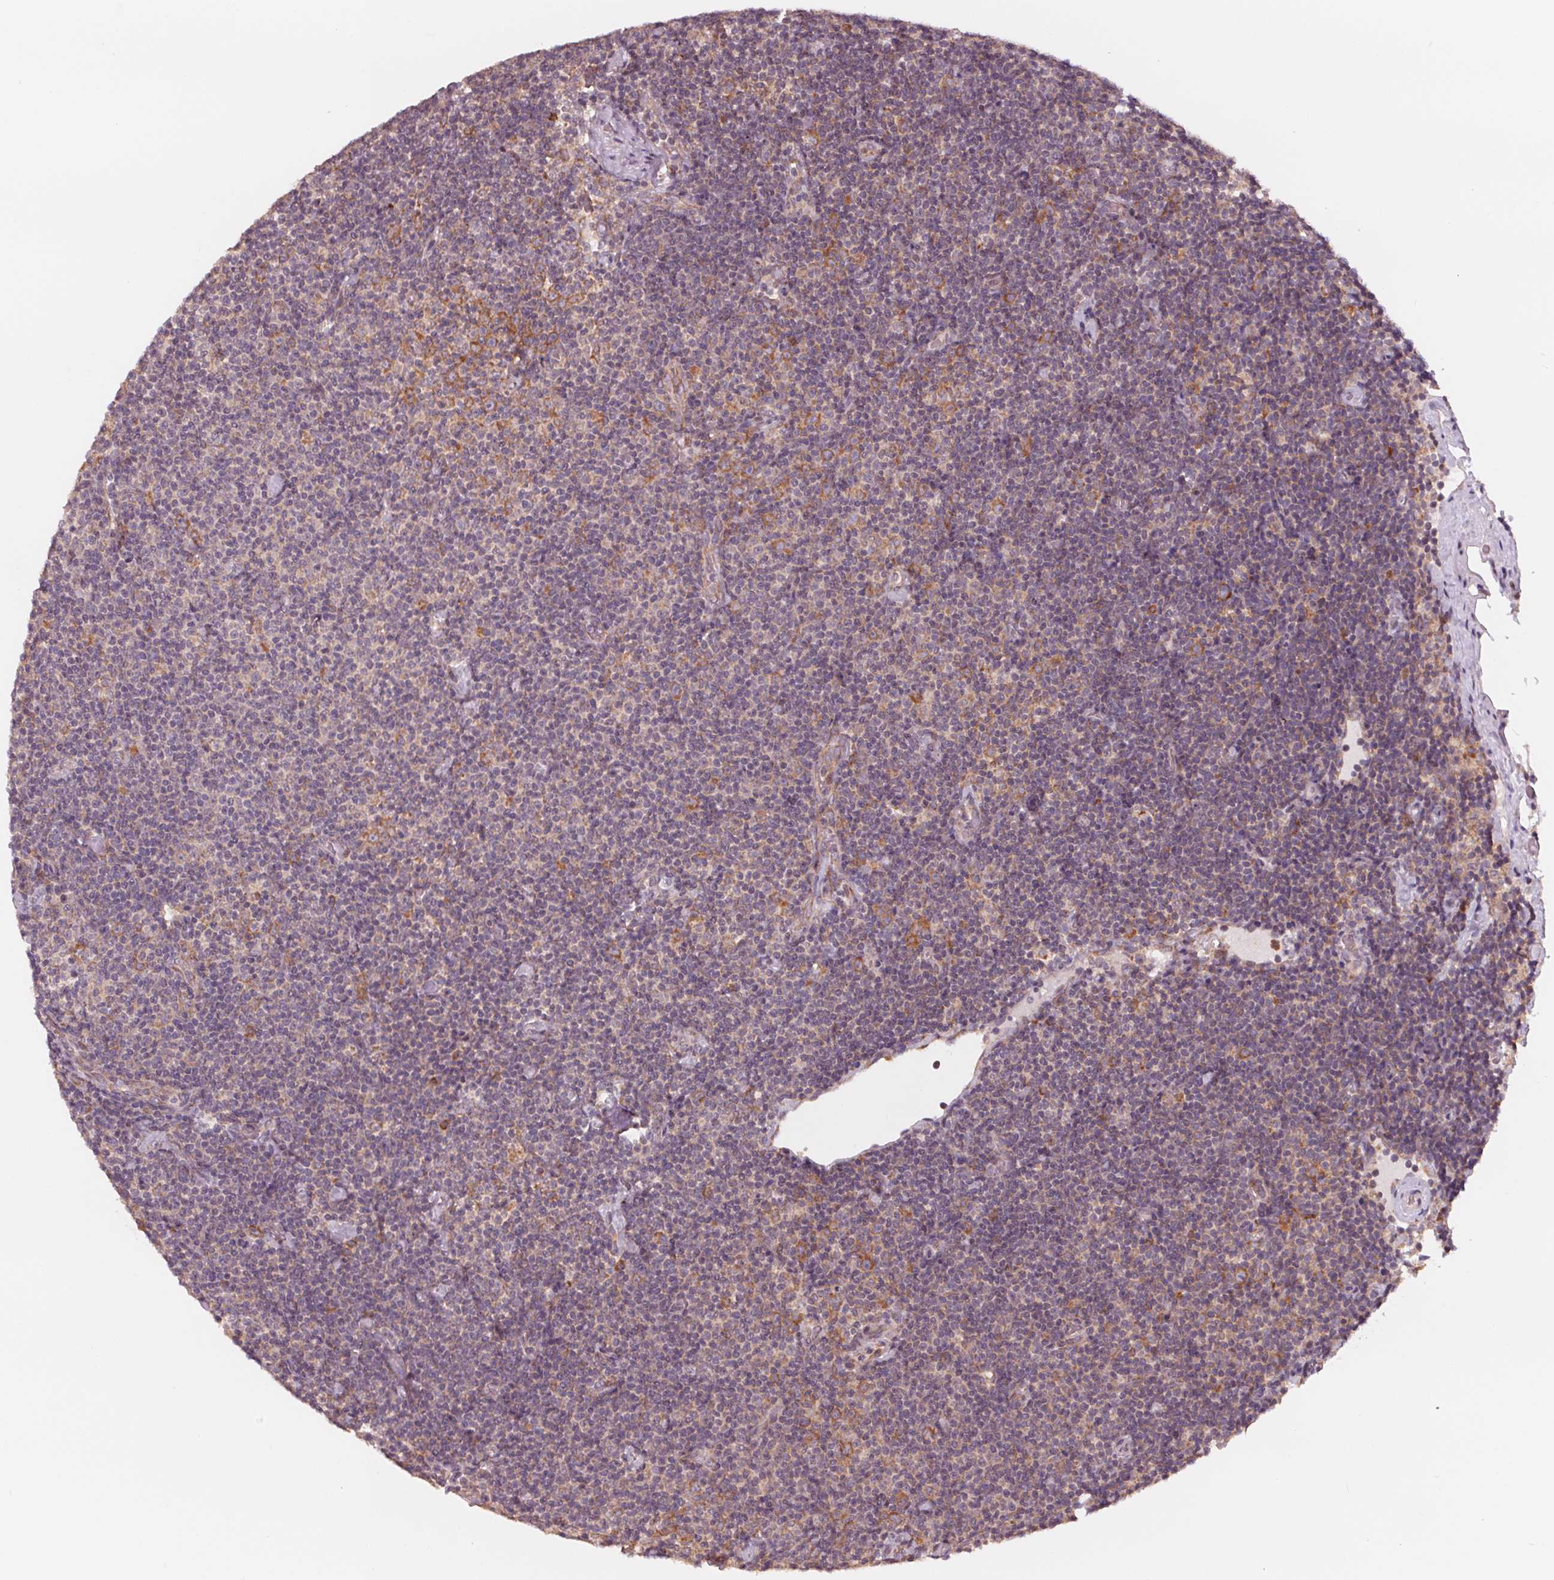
{"staining": {"intensity": "negative", "quantity": "none", "location": "none"}, "tissue": "lymphoma", "cell_type": "Tumor cells", "image_type": "cancer", "snomed": [{"axis": "morphology", "description": "Malignant lymphoma, non-Hodgkin's type, Low grade"}, {"axis": "topography", "description": "Lymph node"}], "caption": "Tumor cells show no significant protein expression in low-grade malignant lymphoma, non-Hodgkin's type.", "gene": "GIGYF2", "patient": {"sex": "male", "age": 81}}